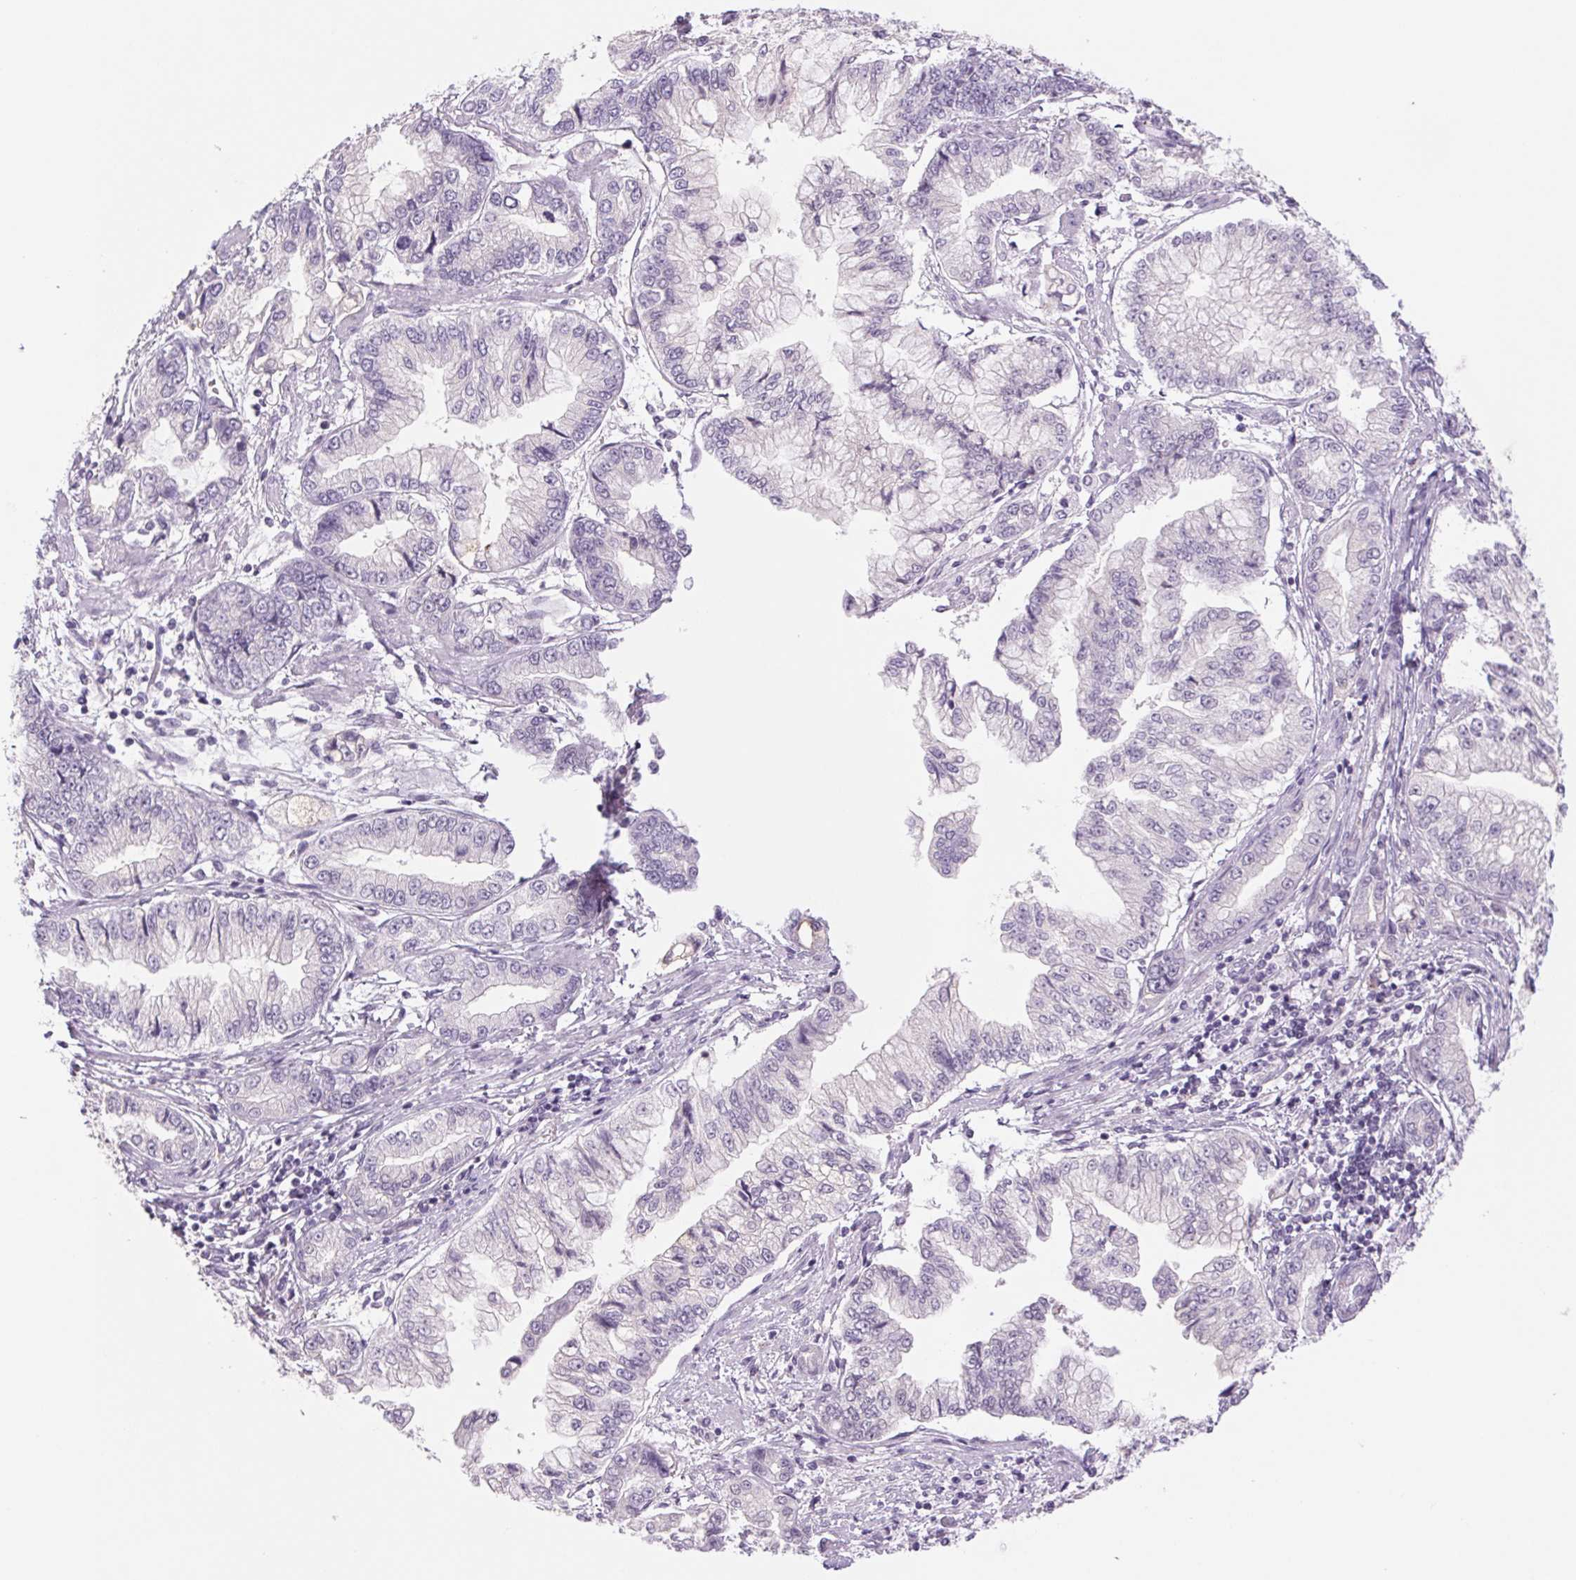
{"staining": {"intensity": "negative", "quantity": "none", "location": "none"}, "tissue": "stomach cancer", "cell_type": "Tumor cells", "image_type": "cancer", "snomed": [{"axis": "morphology", "description": "Adenocarcinoma, NOS"}, {"axis": "topography", "description": "Stomach, upper"}], "caption": "Immunohistochemistry (IHC) of human adenocarcinoma (stomach) shows no staining in tumor cells.", "gene": "KRT1", "patient": {"sex": "female", "age": 74}}